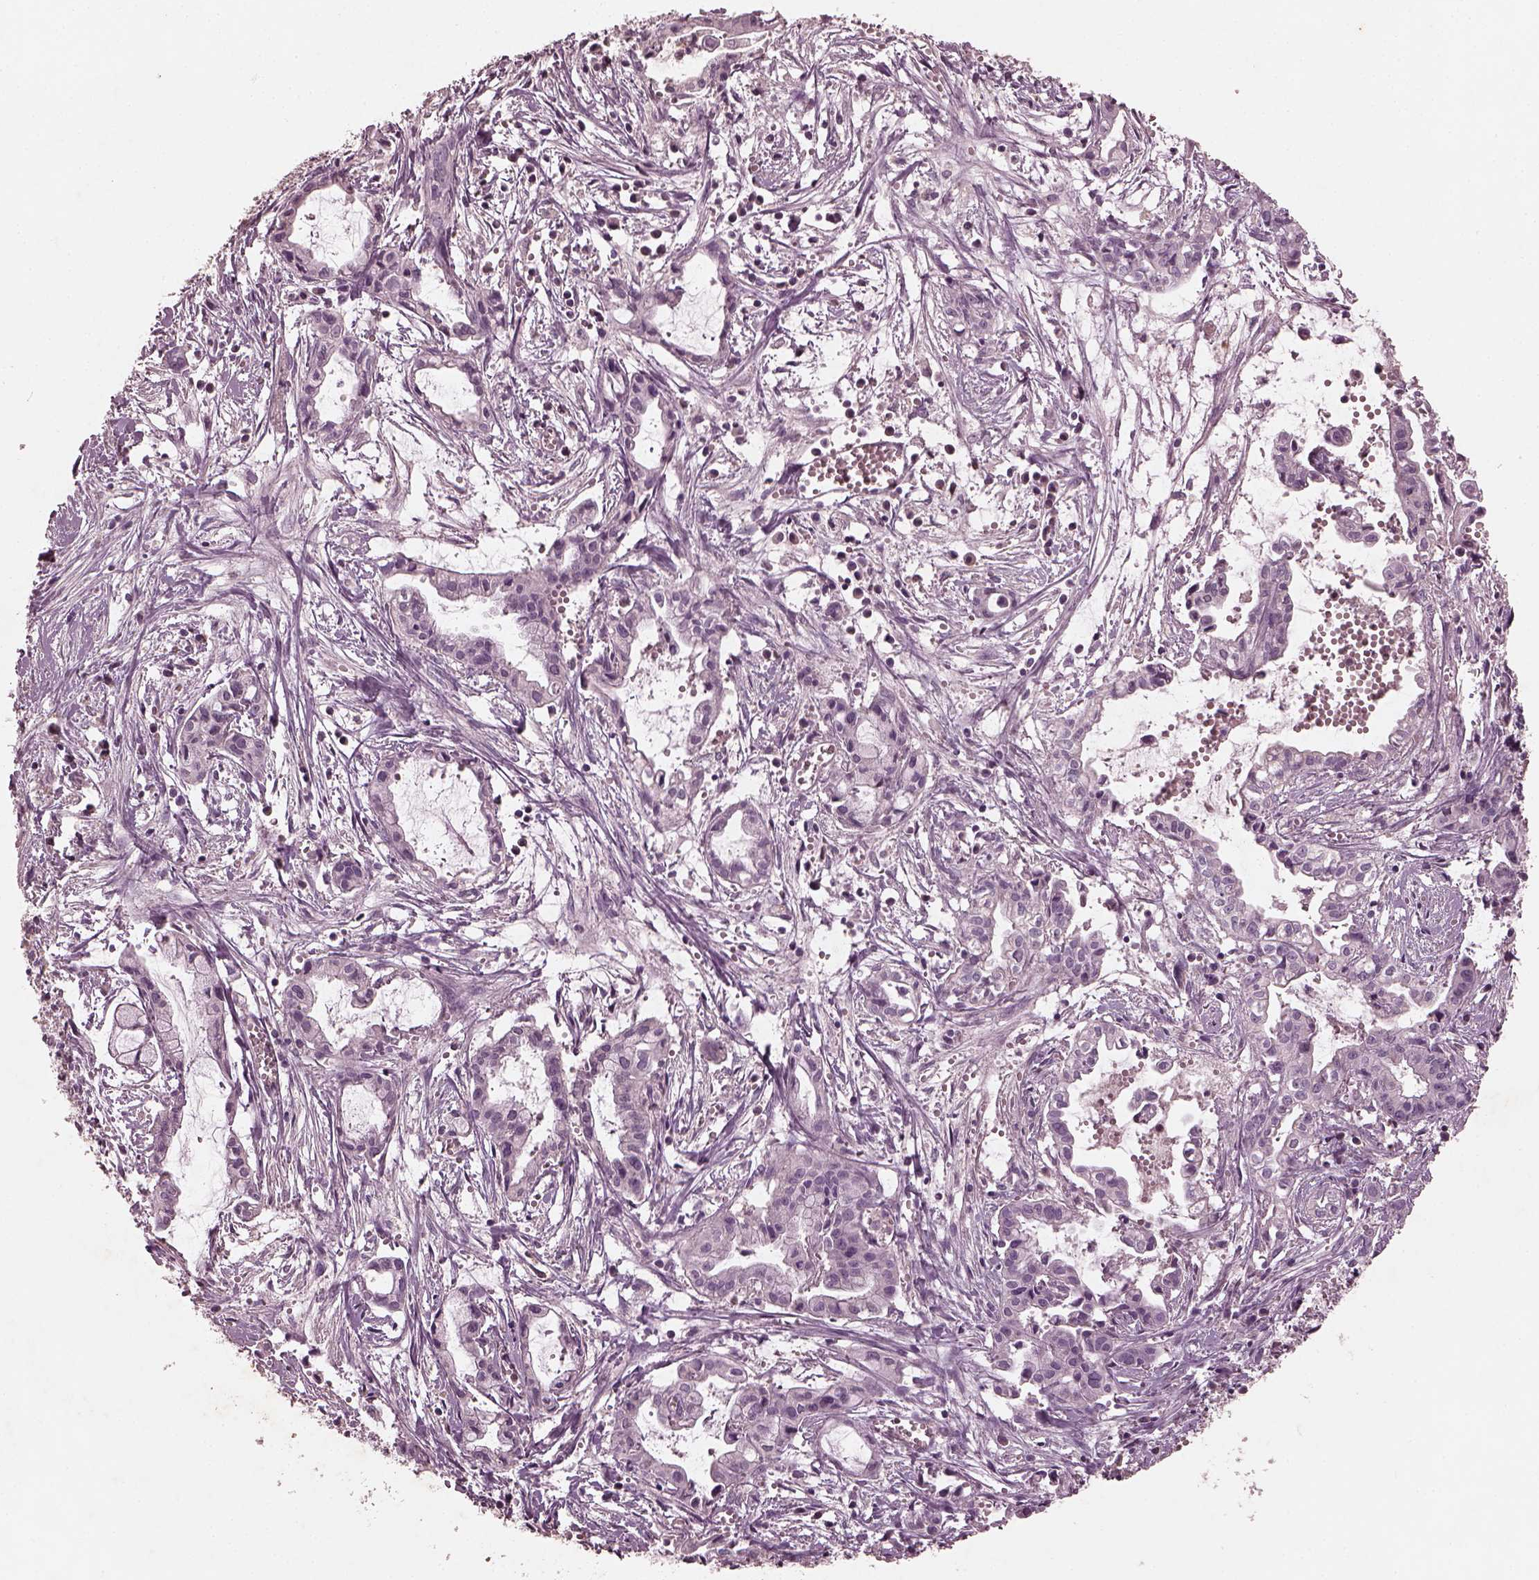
{"staining": {"intensity": "negative", "quantity": "none", "location": "none"}, "tissue": "pancreatic cancer", "cell_type": "Tumor cells", "image_type": "cancer", "snomed": [{"axis": "morphology", "description": "Adenocarcinoma, NOS"}, {"axis": "topography", "description": "Pancreas"}], "caption": "The micrograph displays no significant expression in tumor cells of pancreatic cancer. (DAB IHC, high magnification).", "gene": "FRRS1L", "patient": {"sex": "male", "age": 48}}